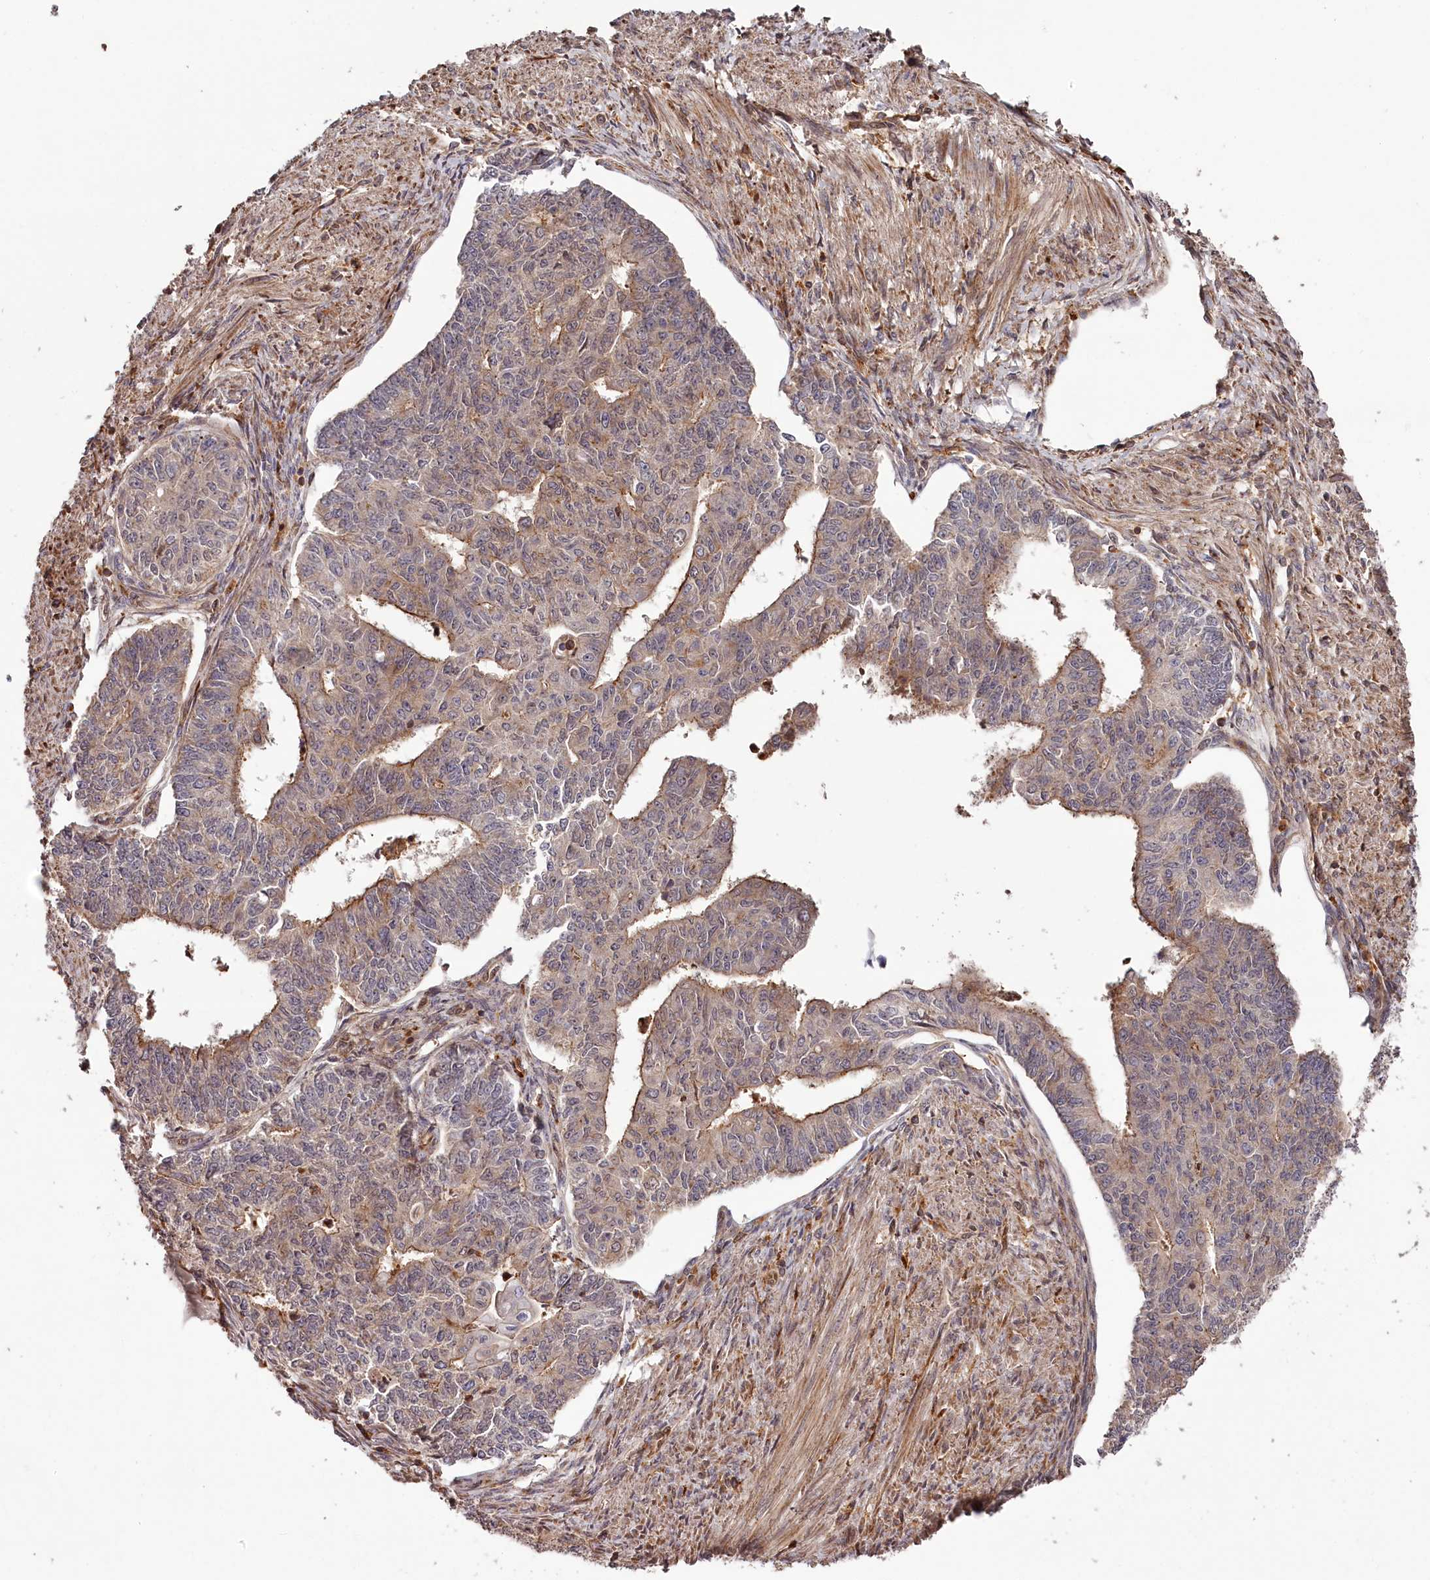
{"staining": {"intensity": "moderate", "quantity": "<25%", "location": "cytoplasmic/membranous"}, "tissue": "endometrial cancer", "cell_type": "Tumor cells", "image_type": "cancer", "snomed": [{"axis": "morphology", "description": "Adenocarcinoma, NOS"}, {"axis": "topography", "description": "Endometrium"}], "caption": "Endometrial cancer (adenocarcinoma) was stained to show a protein in brown. There is low levels of moderate cytoplasmic/membranous expression in approximately <25% of tumor cells.", "gene": "KIF14", "patient": {"sex": "female", "age": 32}}